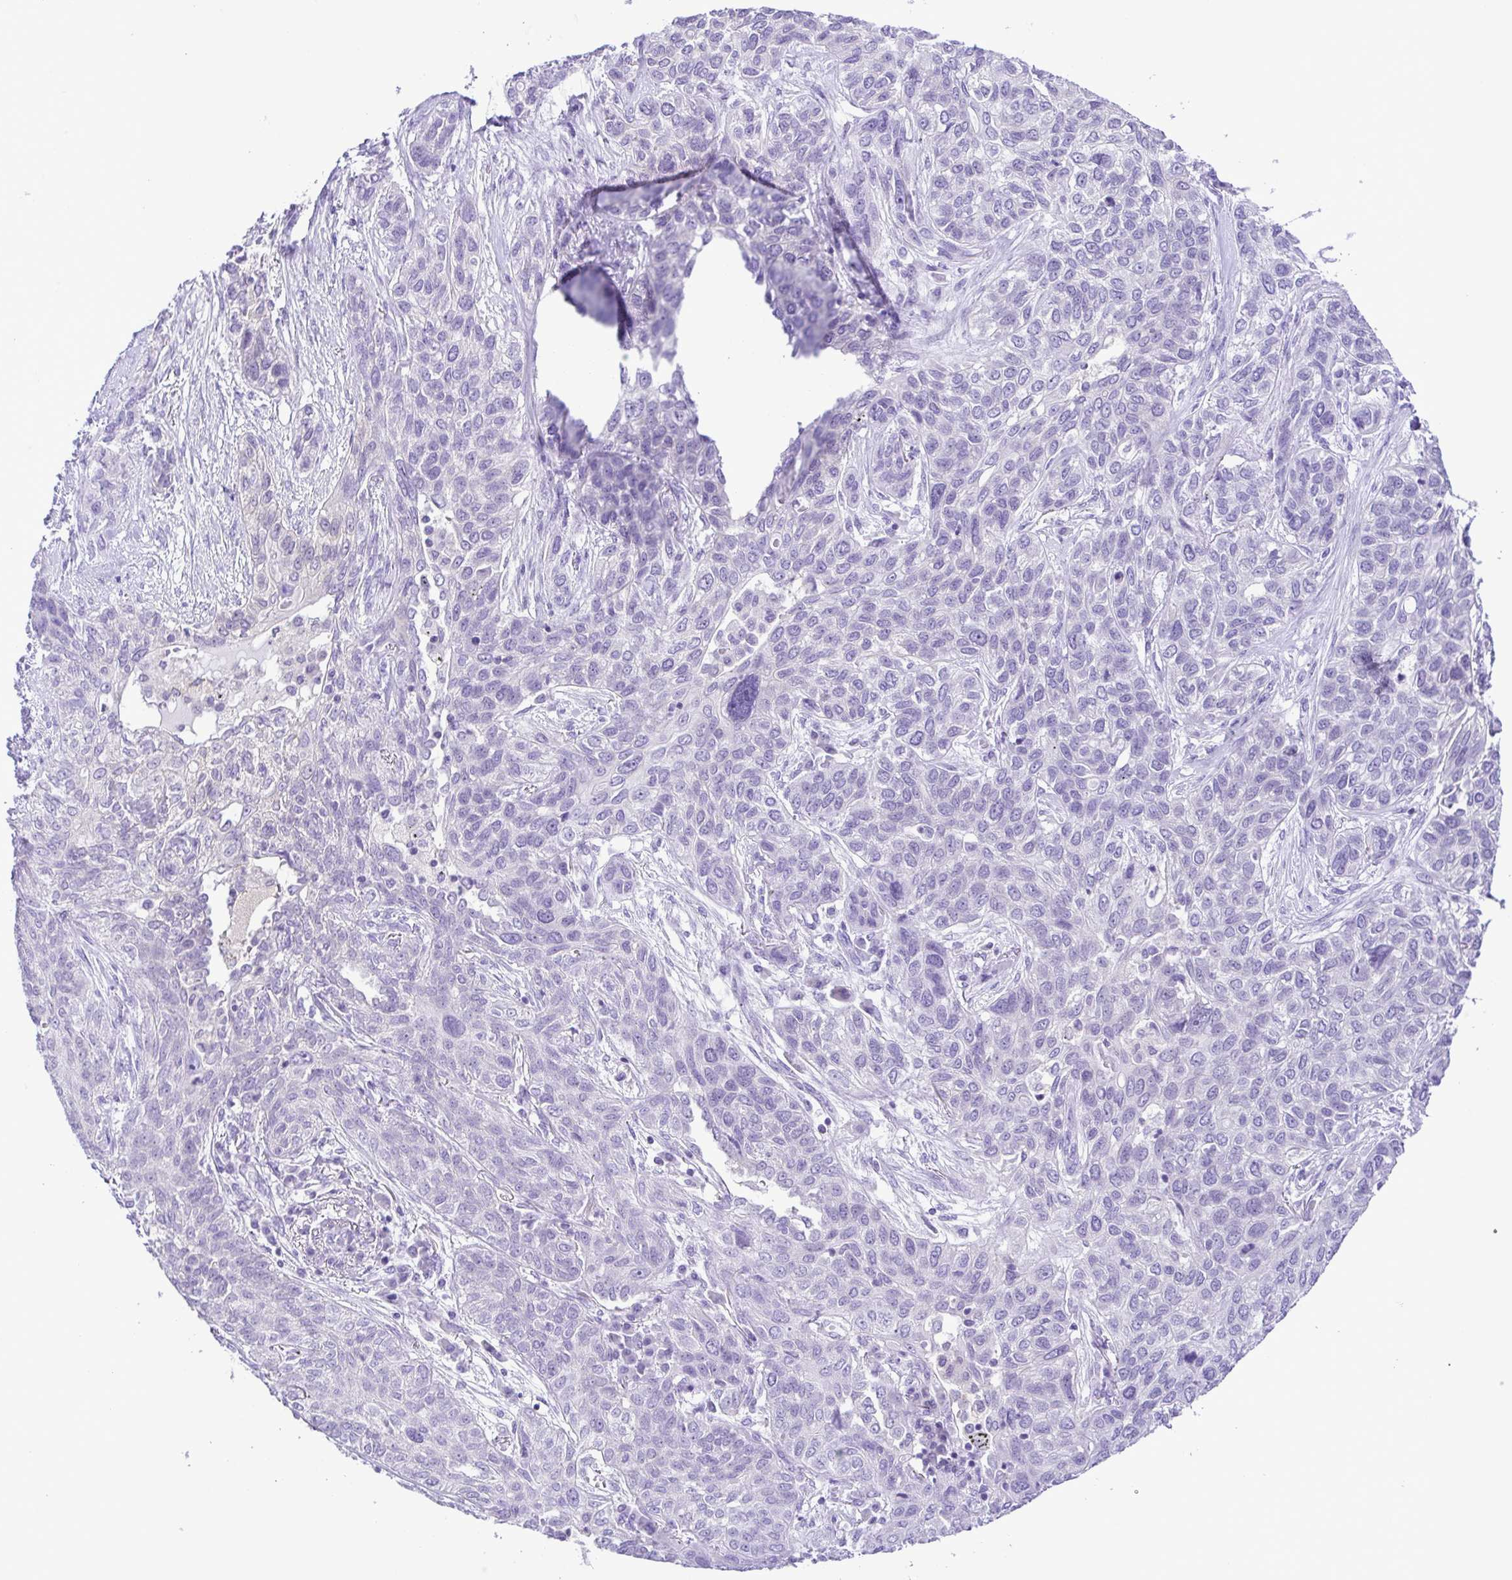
{"staining": {"intensity": "negative", "quantity": "none", "location": "none"}, "tissue": "lung cancer", "cell_type": "Tumor cells", "image_type": "cancer", "snomed": [{"axis": "morphology", "description": "Squamous cell carcinoma, NOS"}, {"axis": "topography", "description": "Lung"}], "caption": "This is a histopathology image of immunohistochemistry staining of lung cancer, which shows no staining in tumor cells.", "gene": "SYT1", "patient": {"sex": "female", "age": 70}}